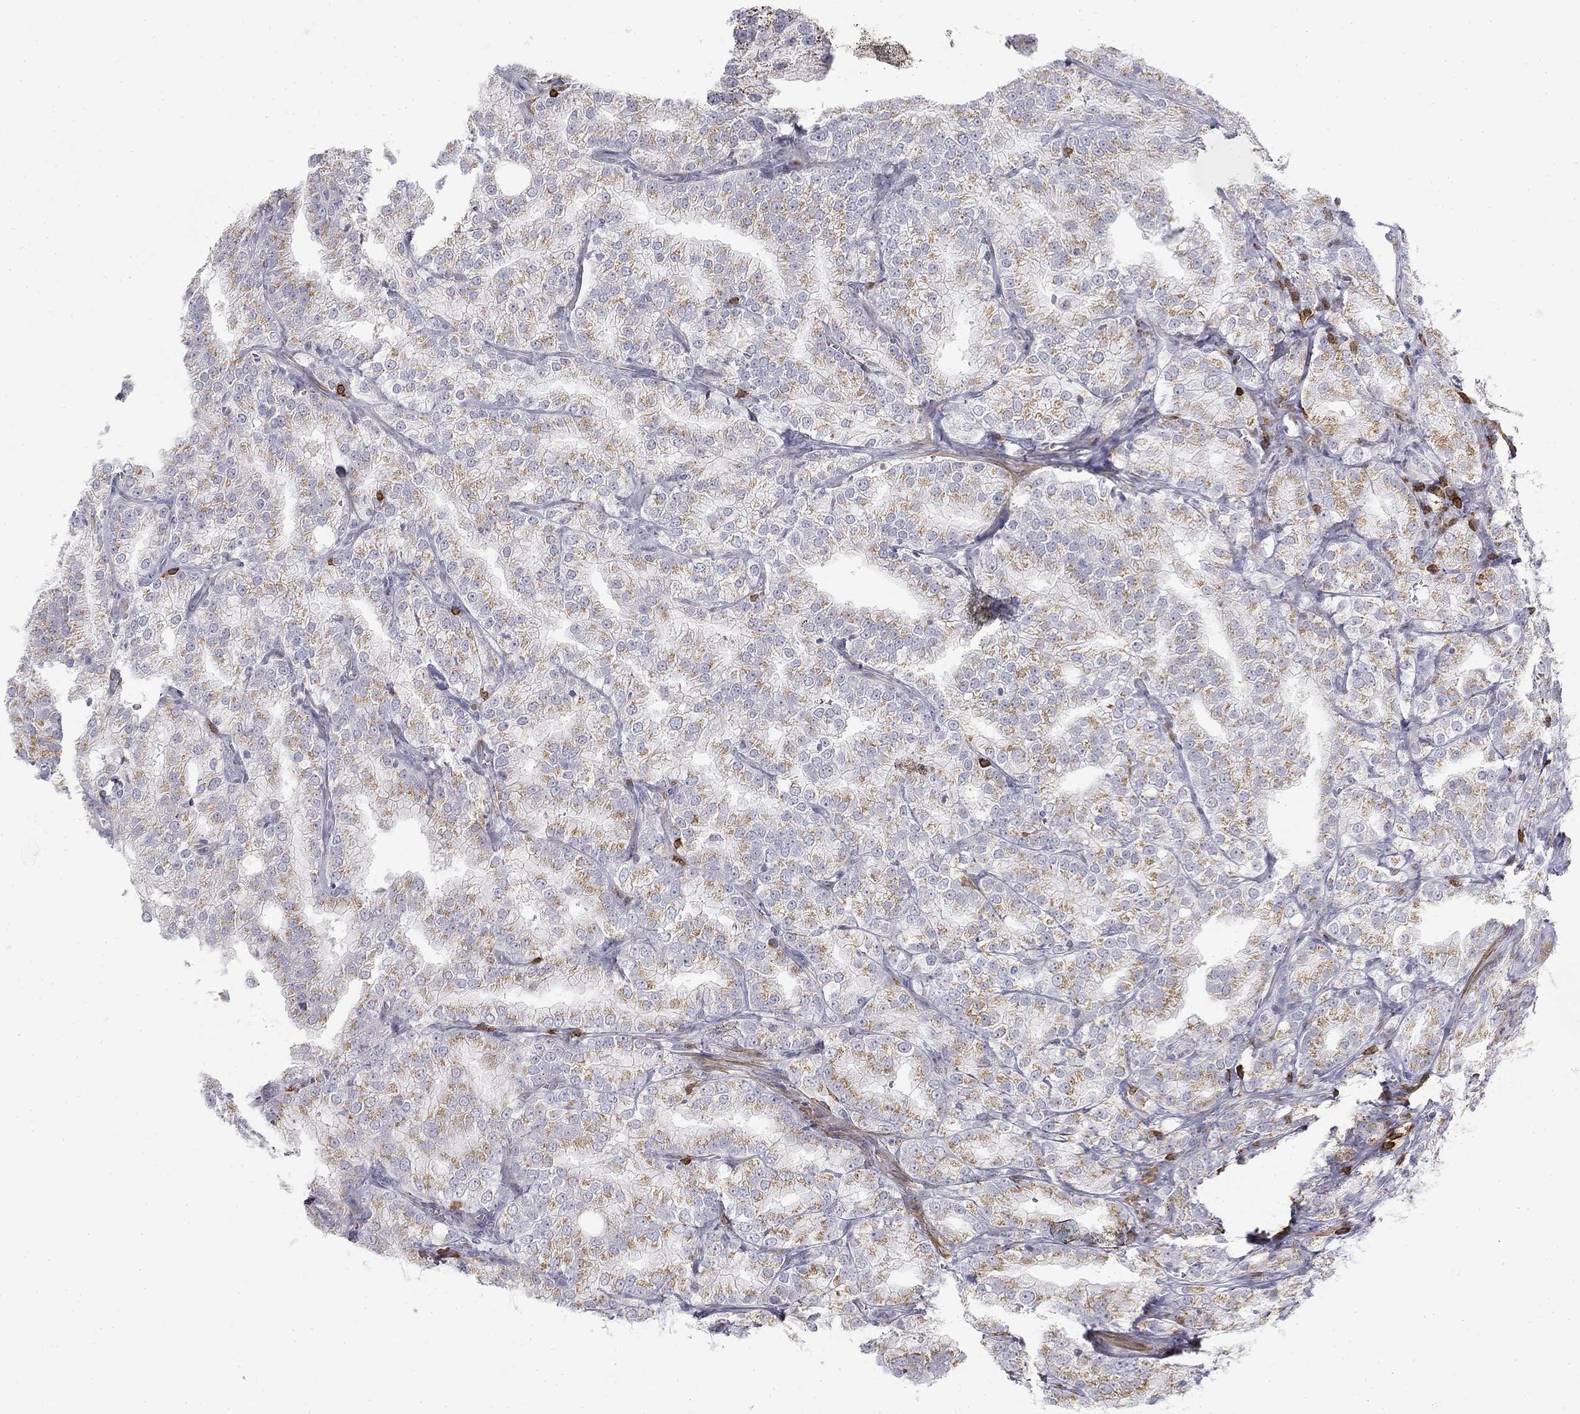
{"staining": {"intensity": "weak", "quantity": "25%-75%", "location": "cytoplasmic/membranous"}, "tissue": "prostate cancer", "cell_type": "Tumor cells", "image_type": "cancer", "snomed": [{"axis": "morphology", "description": "Adenocarcinoma, NOS"}, {"axis": "topography", "description": "Prostate"}], "caption": "Immunohistochemistry (IHC) of human prostate cancer displays low levels of weak cytoplasmic/membranous expression in about 25%-75% of tumor cells.", "gene": "TRAT1", "patient": {"sex": "male", "age": 70}}